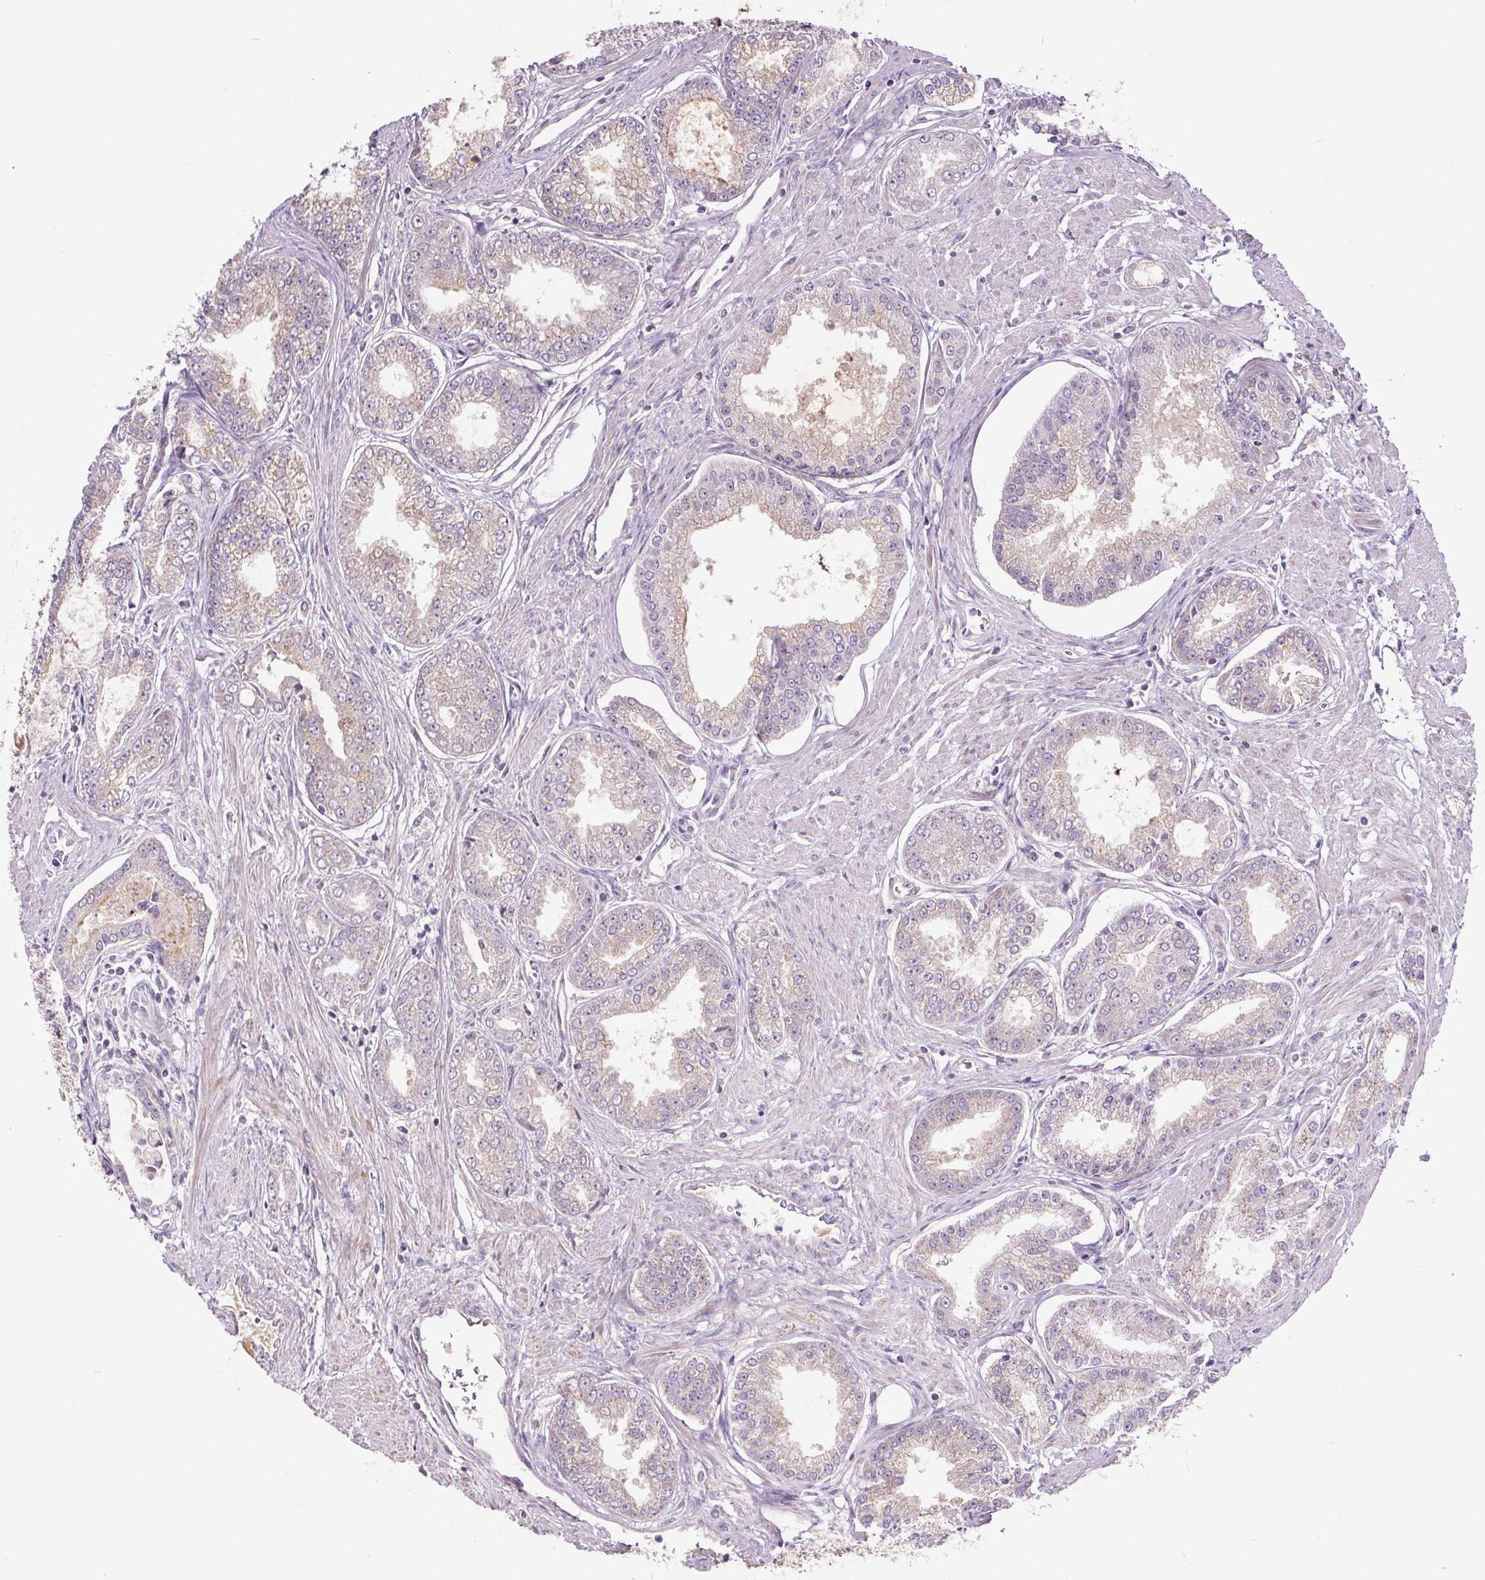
{"staining": {"intensity": "weak", "quantity": "25%-75%", "location": "cytoplasmic/membranous"}, "tissue": "prostate cancer", "cell_type": "Tumor cells", "image_type": "cancer", "snomed": [{"axis": "morphology", "description": "Adenocarcinoma, NOS"}, {"axis": "topography", "description": "Prostate"}], "caption": "About 25%-75% of tumor cells in prostate cancer (adenocarcinoma) demonstrate weak cytoplasmic/membranous protein staining as visualized by brown immunohistochemical staining.", "gene": "SUCLA2", "patient": {"sex": "male", "age": 71}}